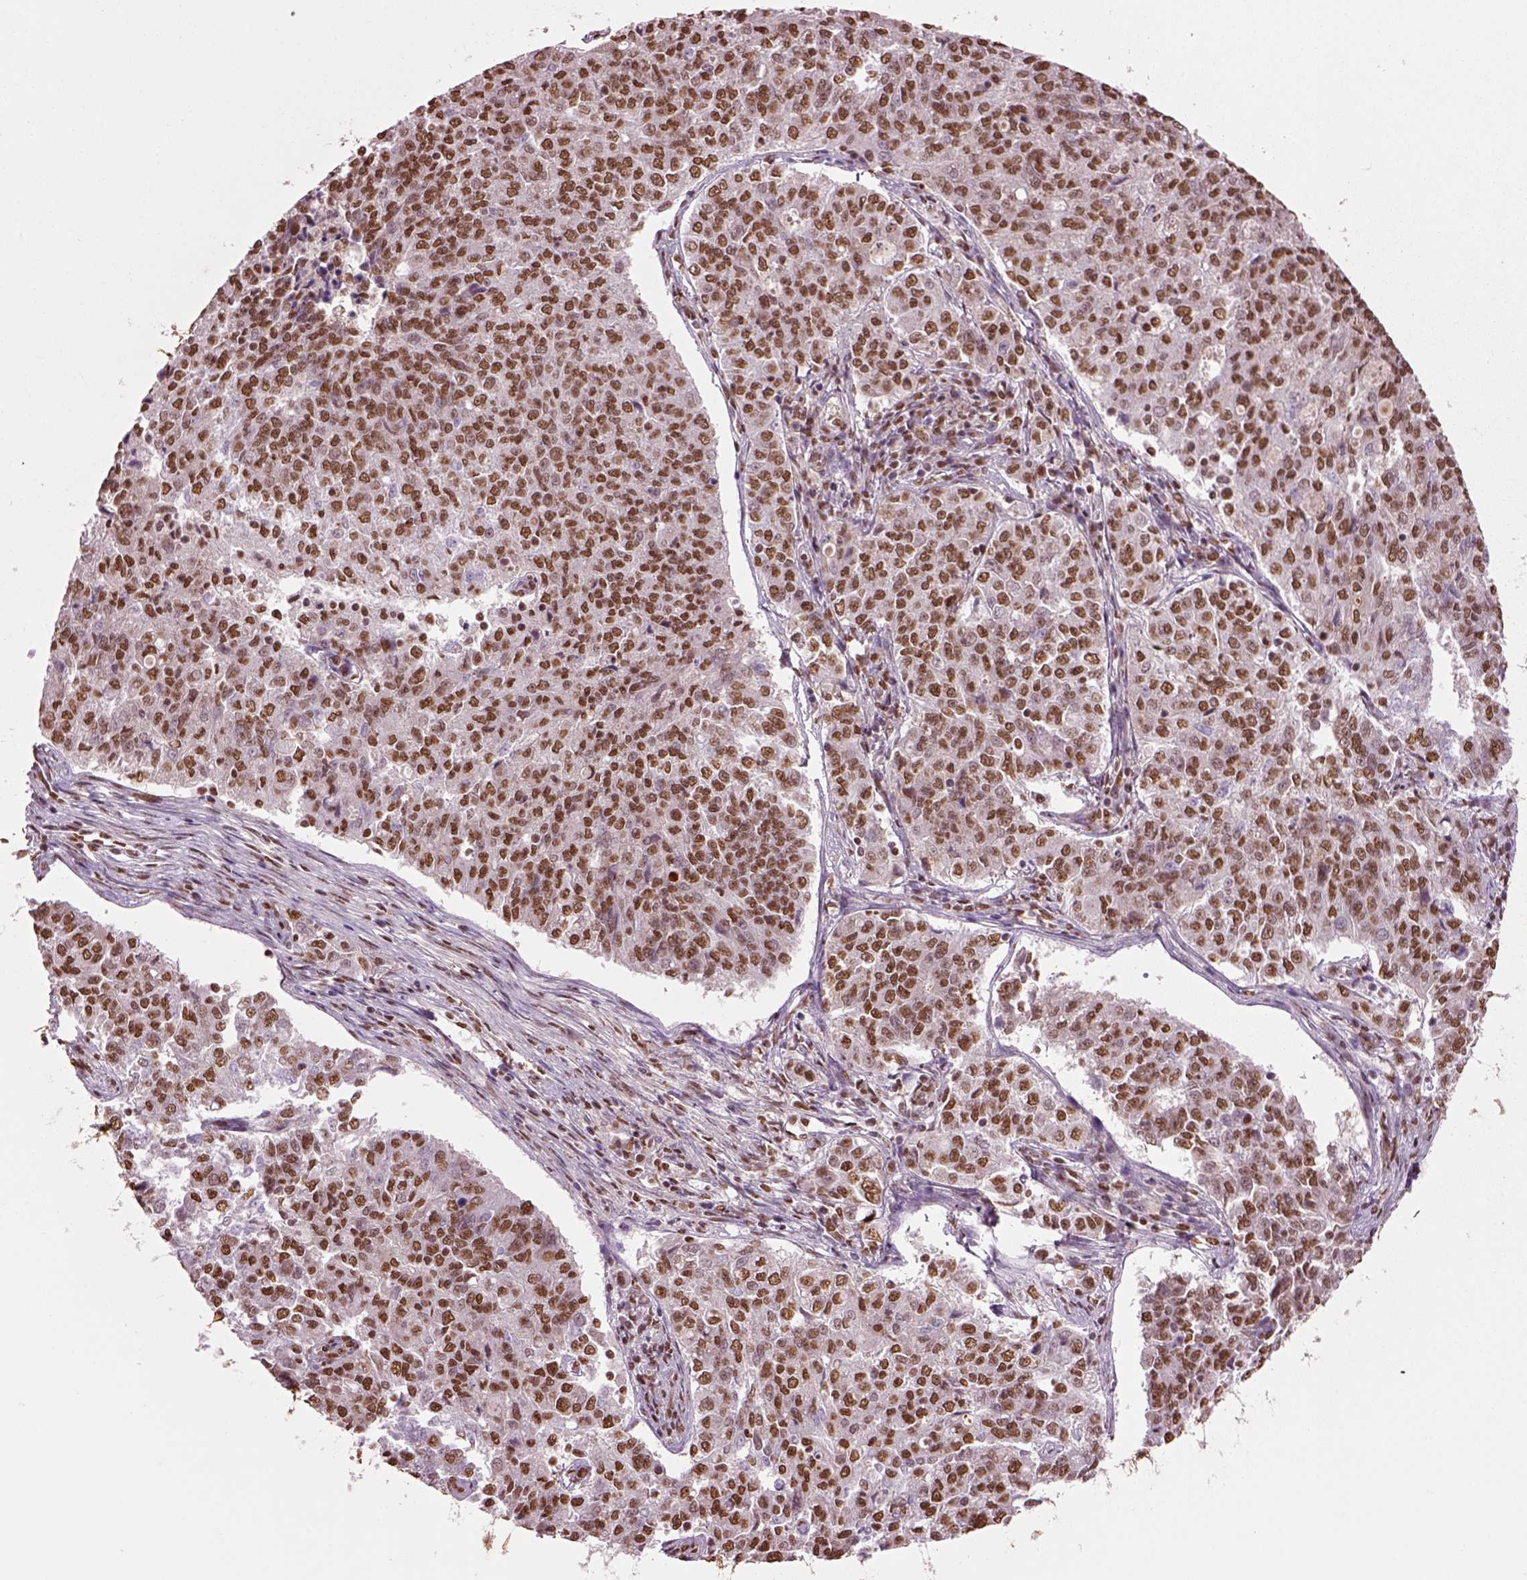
{"staining": {"intensity": "moderate", "quantity": ">75%", "location": "nuclear"}, "tissue": "endometrial cancer", "cell_type": "Tumor cells", "image_type": "cancer", "snomed": [{"axis": "morphology", "description": "Adenocarcinoma, NOS"}, {"axis": "topography", "description": "Endometrium"}], "caption": "The image reveals a brown stain indicating the presence of a protein in the nuclear of tumor cells in adenocarcinoma (endometrial).", "gene": "DDX3X", "patient": {"sex": "female", "age": 43}}